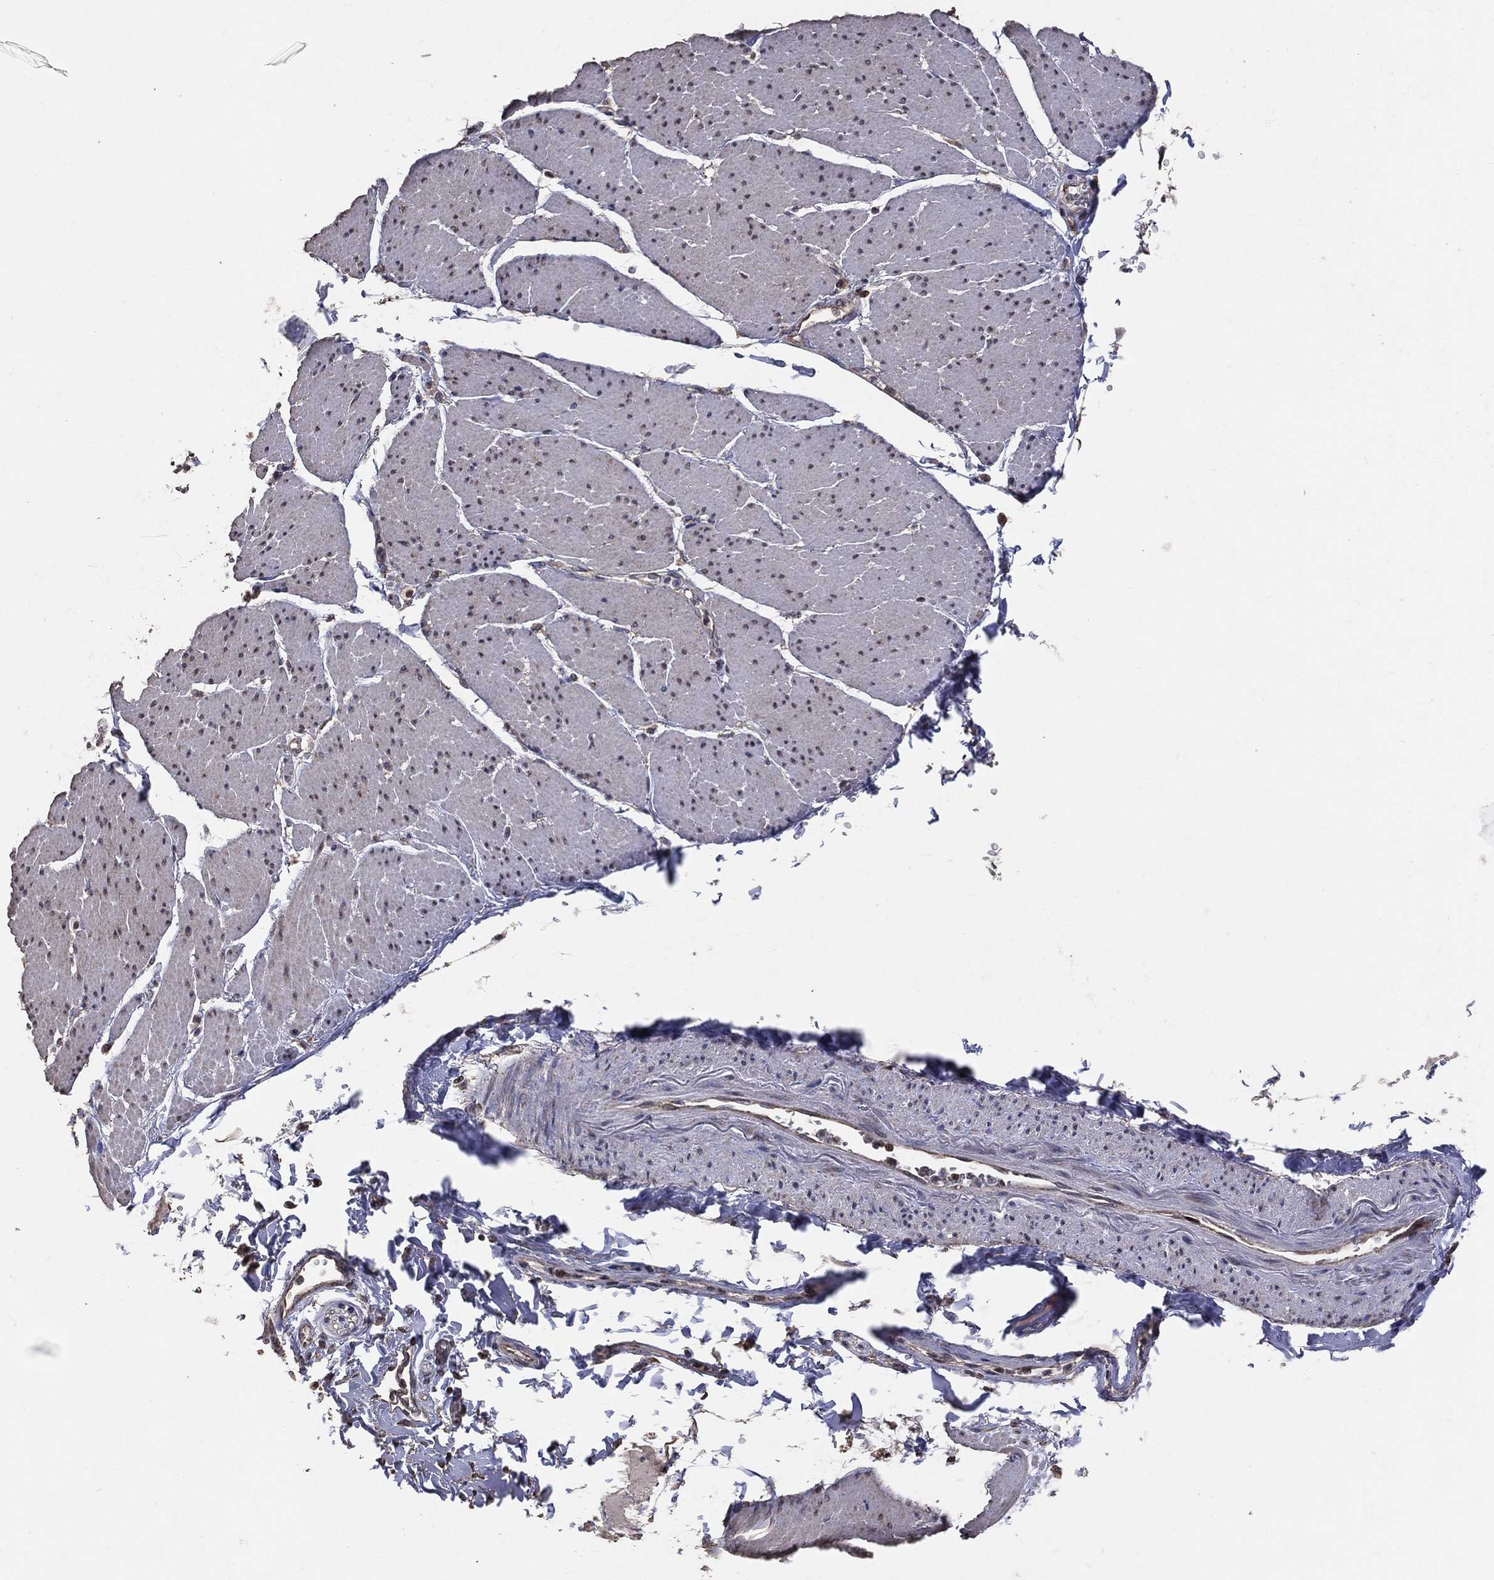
{"staining": {"intensity": "negative", "quantity": "none", "location": "none"}, "tissue": "smooth muscle", "cell_type": "Smooth muscle cells", "image_type": "normal", "snomed": [{"axis": "morphology", "description": "Normal tissue, NOS"}, {"axis": "topography", "description": "Smooth muscle"}, {"axis": "topography", "description": "Anal"}], "caption": "Immunohistochemistry of benign human smooth muscle reveals no positivity in smooth muscle cells.", "gene": "LY6K", "patient": {"sex": "male", "age": 83}}